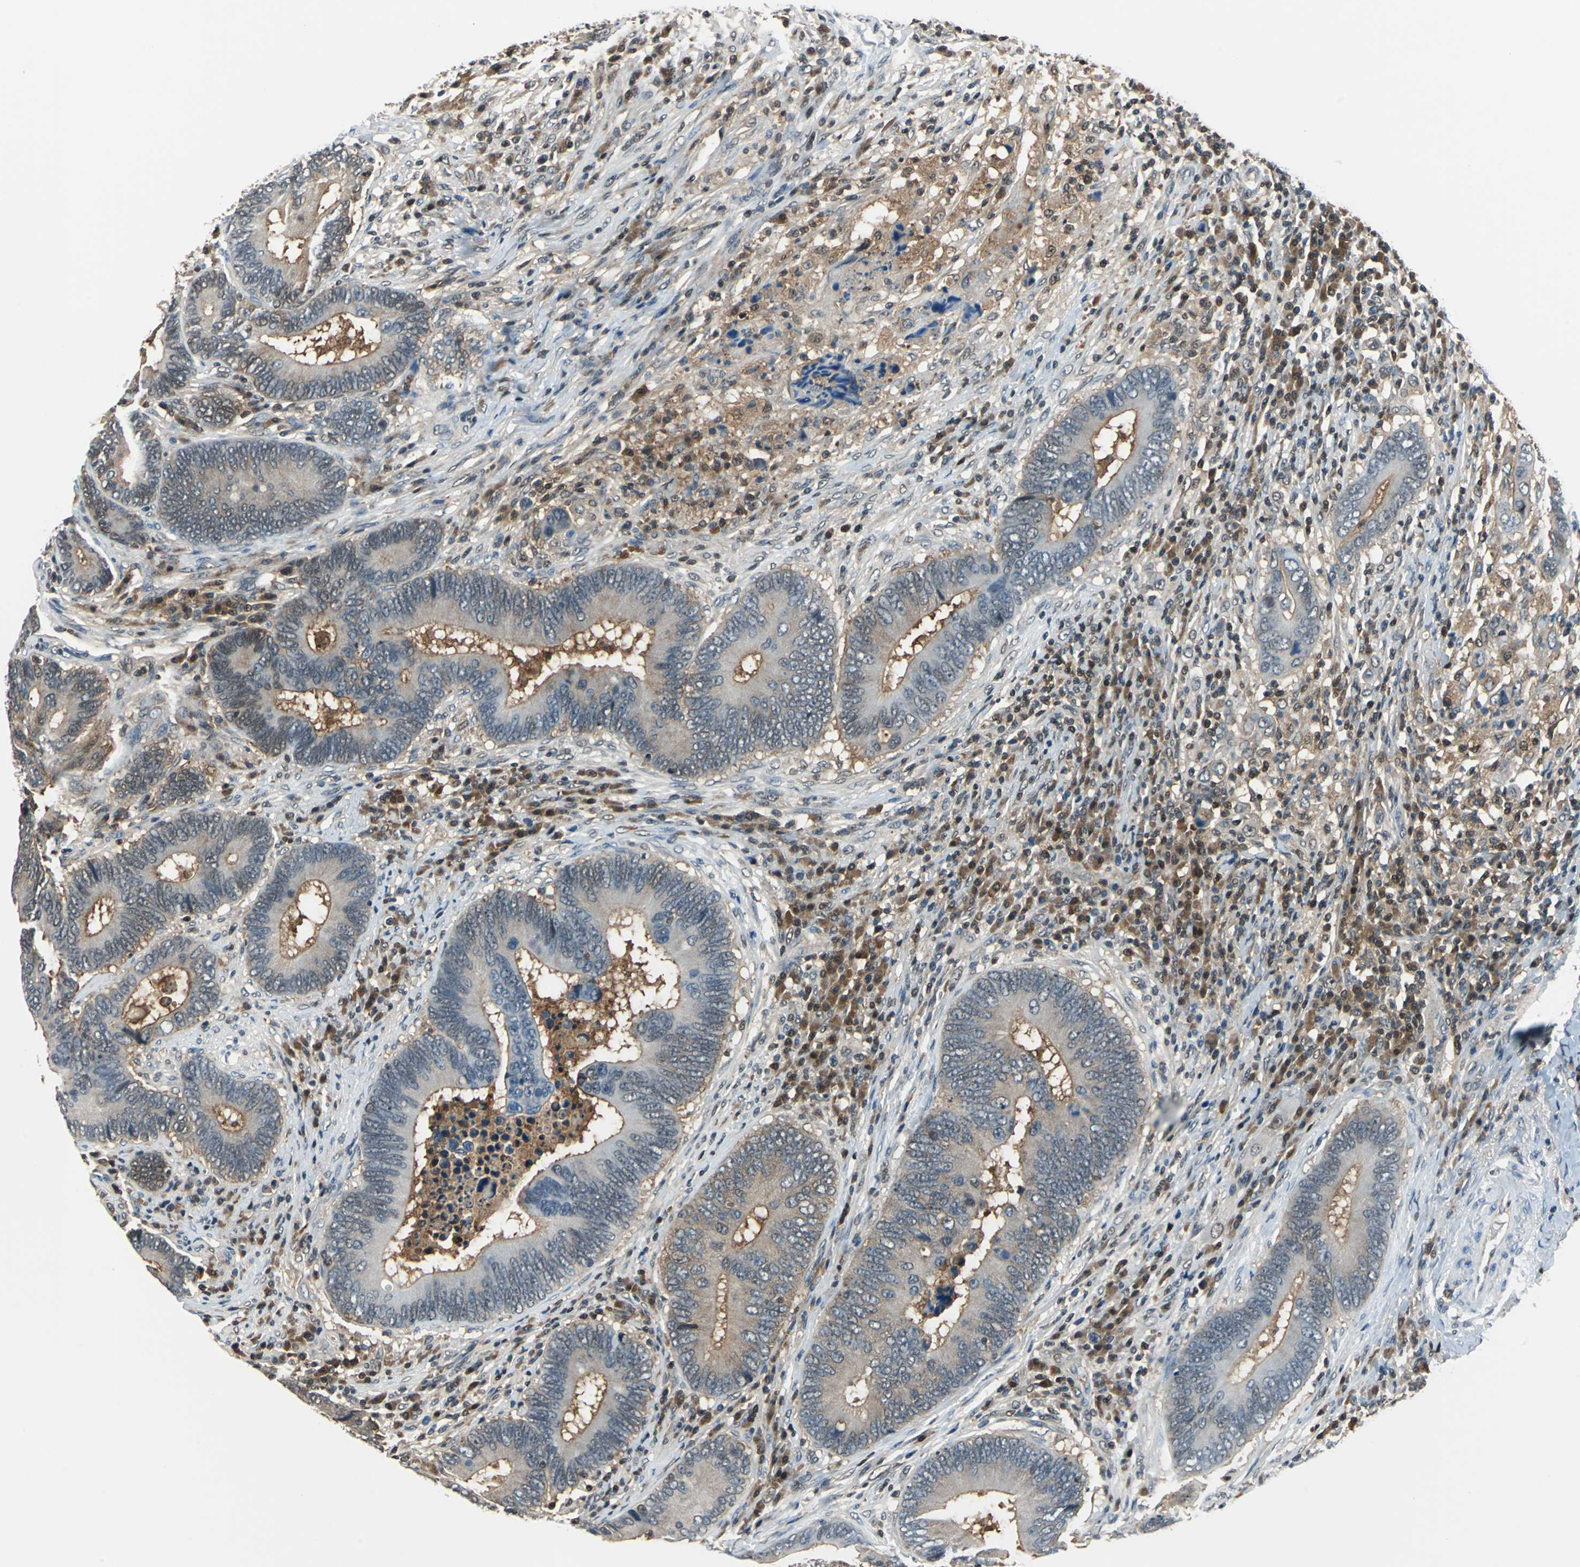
{"staining": {"intensity": "weak", "quantity": "25%-75%", "location": "cytoplasmic/membranous,nuclear"}, "tissue": "colorectal cancer", "cell_type": "Tumor cells", "image_type": "cancer", "snomed": [{"axis": "morphology", "description": "Adenocarcinoma, NOS"}, {"axis": "topography", "description": "Colon"}], "caption": "DAB immunohistochemical staining of human colorectal cancer shows weak cytoplasmic/membranous and nuclear protein staining in approximately 25%-75% of tumor cells.", "gene": "PSME1", "patient": {"sex": "female", "age": 78}}